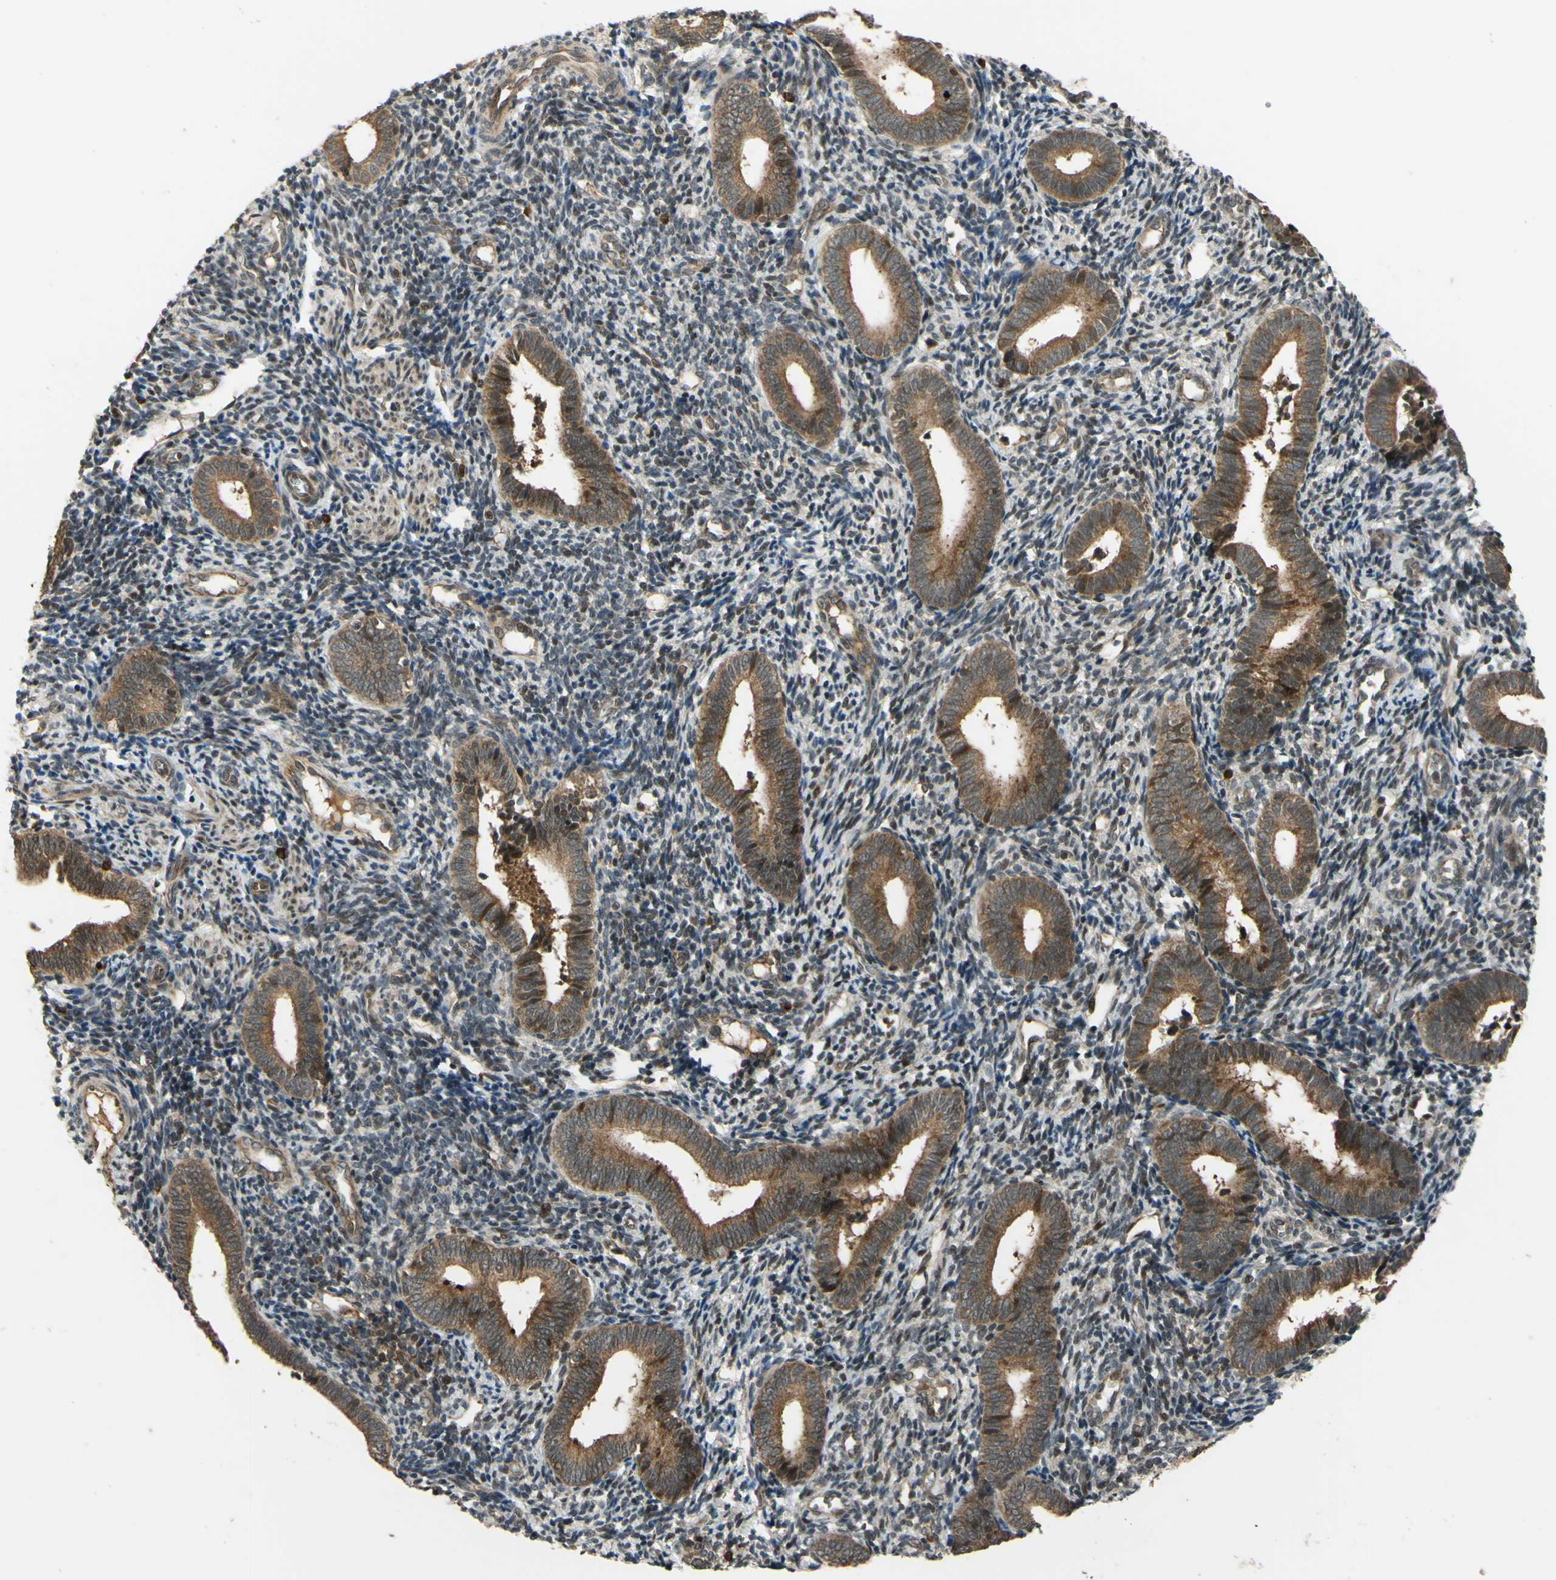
{"staining": {"intensity": "weak", "quantity": "25%-75%", "location": "cytoplasmic/membranous,nuclear"}, "tissue": "endometrium", "cell_type": "Cells in endometrial stroma", "image_type": "normal", "snomed": [{"axis": "morphology", "description": "Normal tissue, NOS"}, {"axis": "topography", "description": "Uterus"}, {"axis": "topography", "description": "Endometrium"}], "caption": "Immunohistochemistry staining of unremarkable endometrium, which reveals low levels of weak cytoplasmic/membranous,nuclear positivity in about 25%-75% of cells in endometrial stroma indicating weak cytoplasmic/membranous,nuclear protein expression. The staining was performed using DAB (3,3'-diaminobenzidine) (brown) for protein detection and nuclei were counterstained in hematoxylin (blue).", "gene": "ABCC8", "patient": {"sex": "female", "age": 33}}